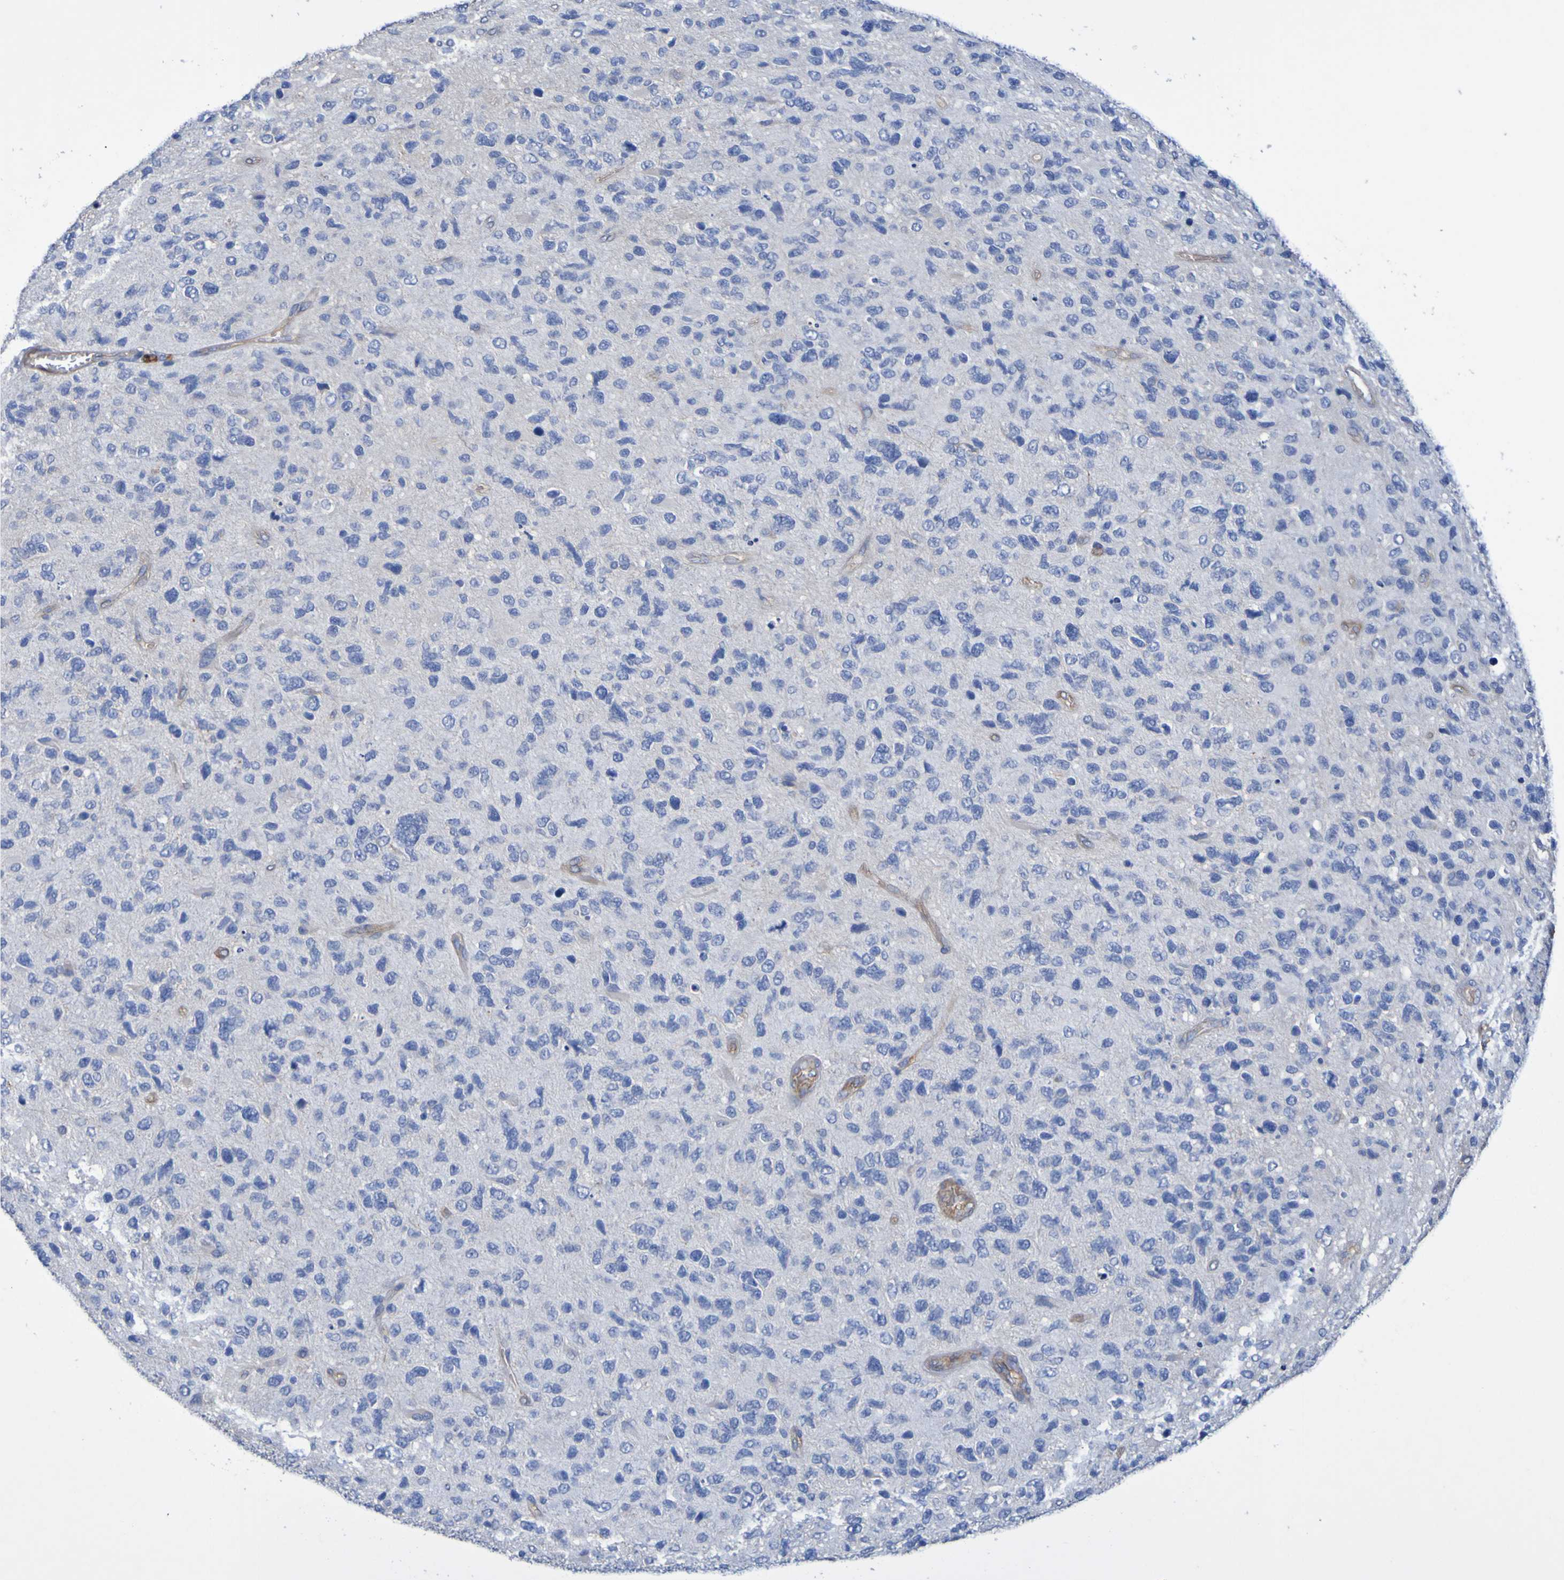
{"staining": {"intensity": "negative", "quantity": "none", "location": "none"}, "tissue": "glioma", "cell_type": "Tumor cells", "image_type": "cancer", "snomed": [{"axis": "morphology", "description": "Glioma, malignant, High grade"}, {"axis": "topography", "description": "Brain"}], "caption": "A photomicrograph of glioma stained for a protein shows no brown staining in tumor cells.", "gene": "SRPRB", "patient": {"sex": "female", "age": 58}}